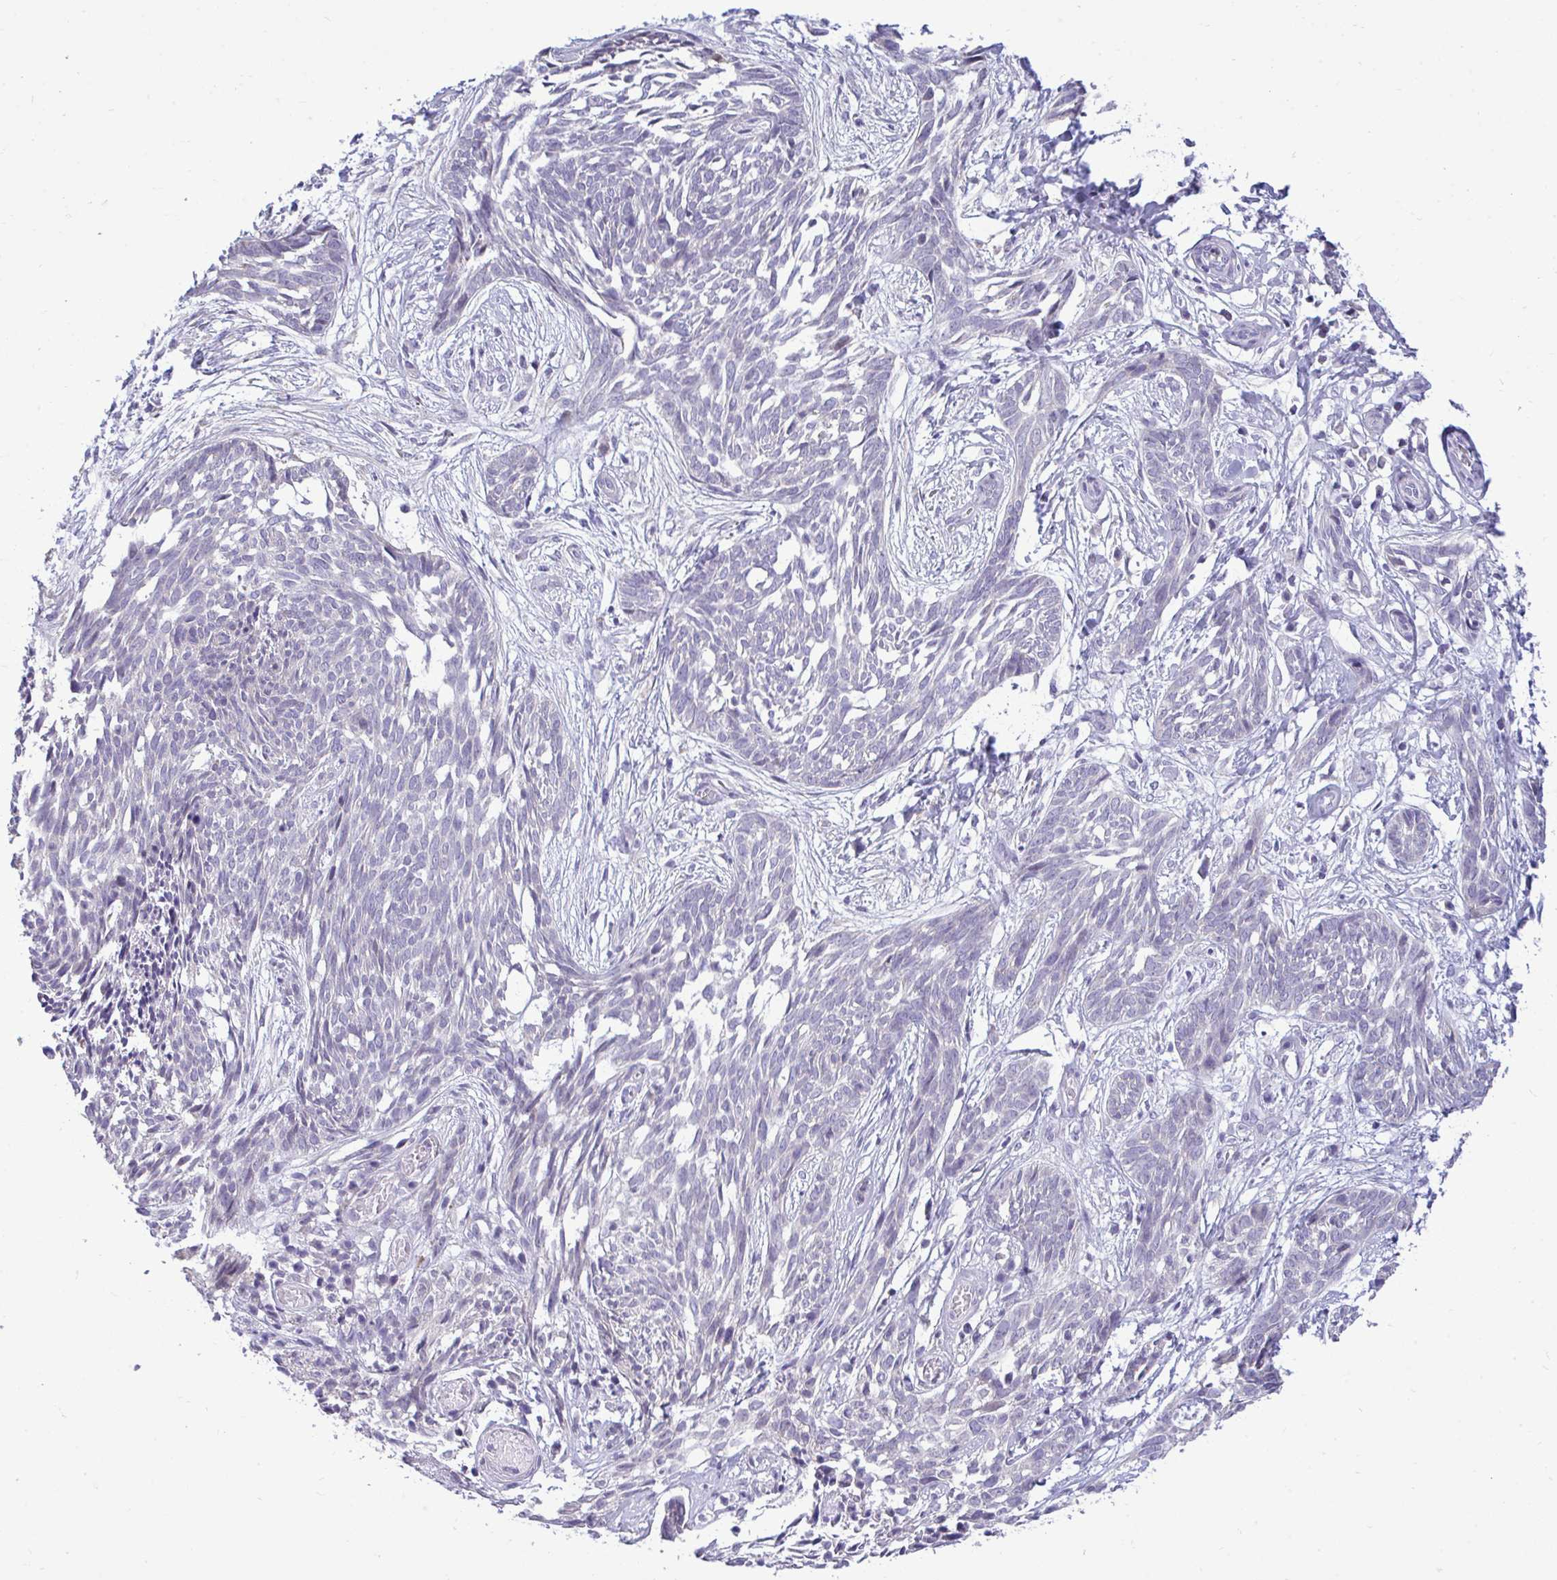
{"staining": {"intensity": "negative", "quantity": "none", "location": "none"}, "tissue": "skin cancer", "cell_type": "Tumor cells", "image_type": "cancer", "snomed": [{"axis": "morphology", "description": "Basal cell carcinoma"}, {"axis": "topography", "description": "Skin"}, {"axis": "topography", "description": "Skin, foot"}], "caption": "Micrograph shows no significant protein positivity in tumor cells of skin cancer (basal cell carcinoma).", "gene": "PIGK", "patient": {"sex": "female", "age": 86}}